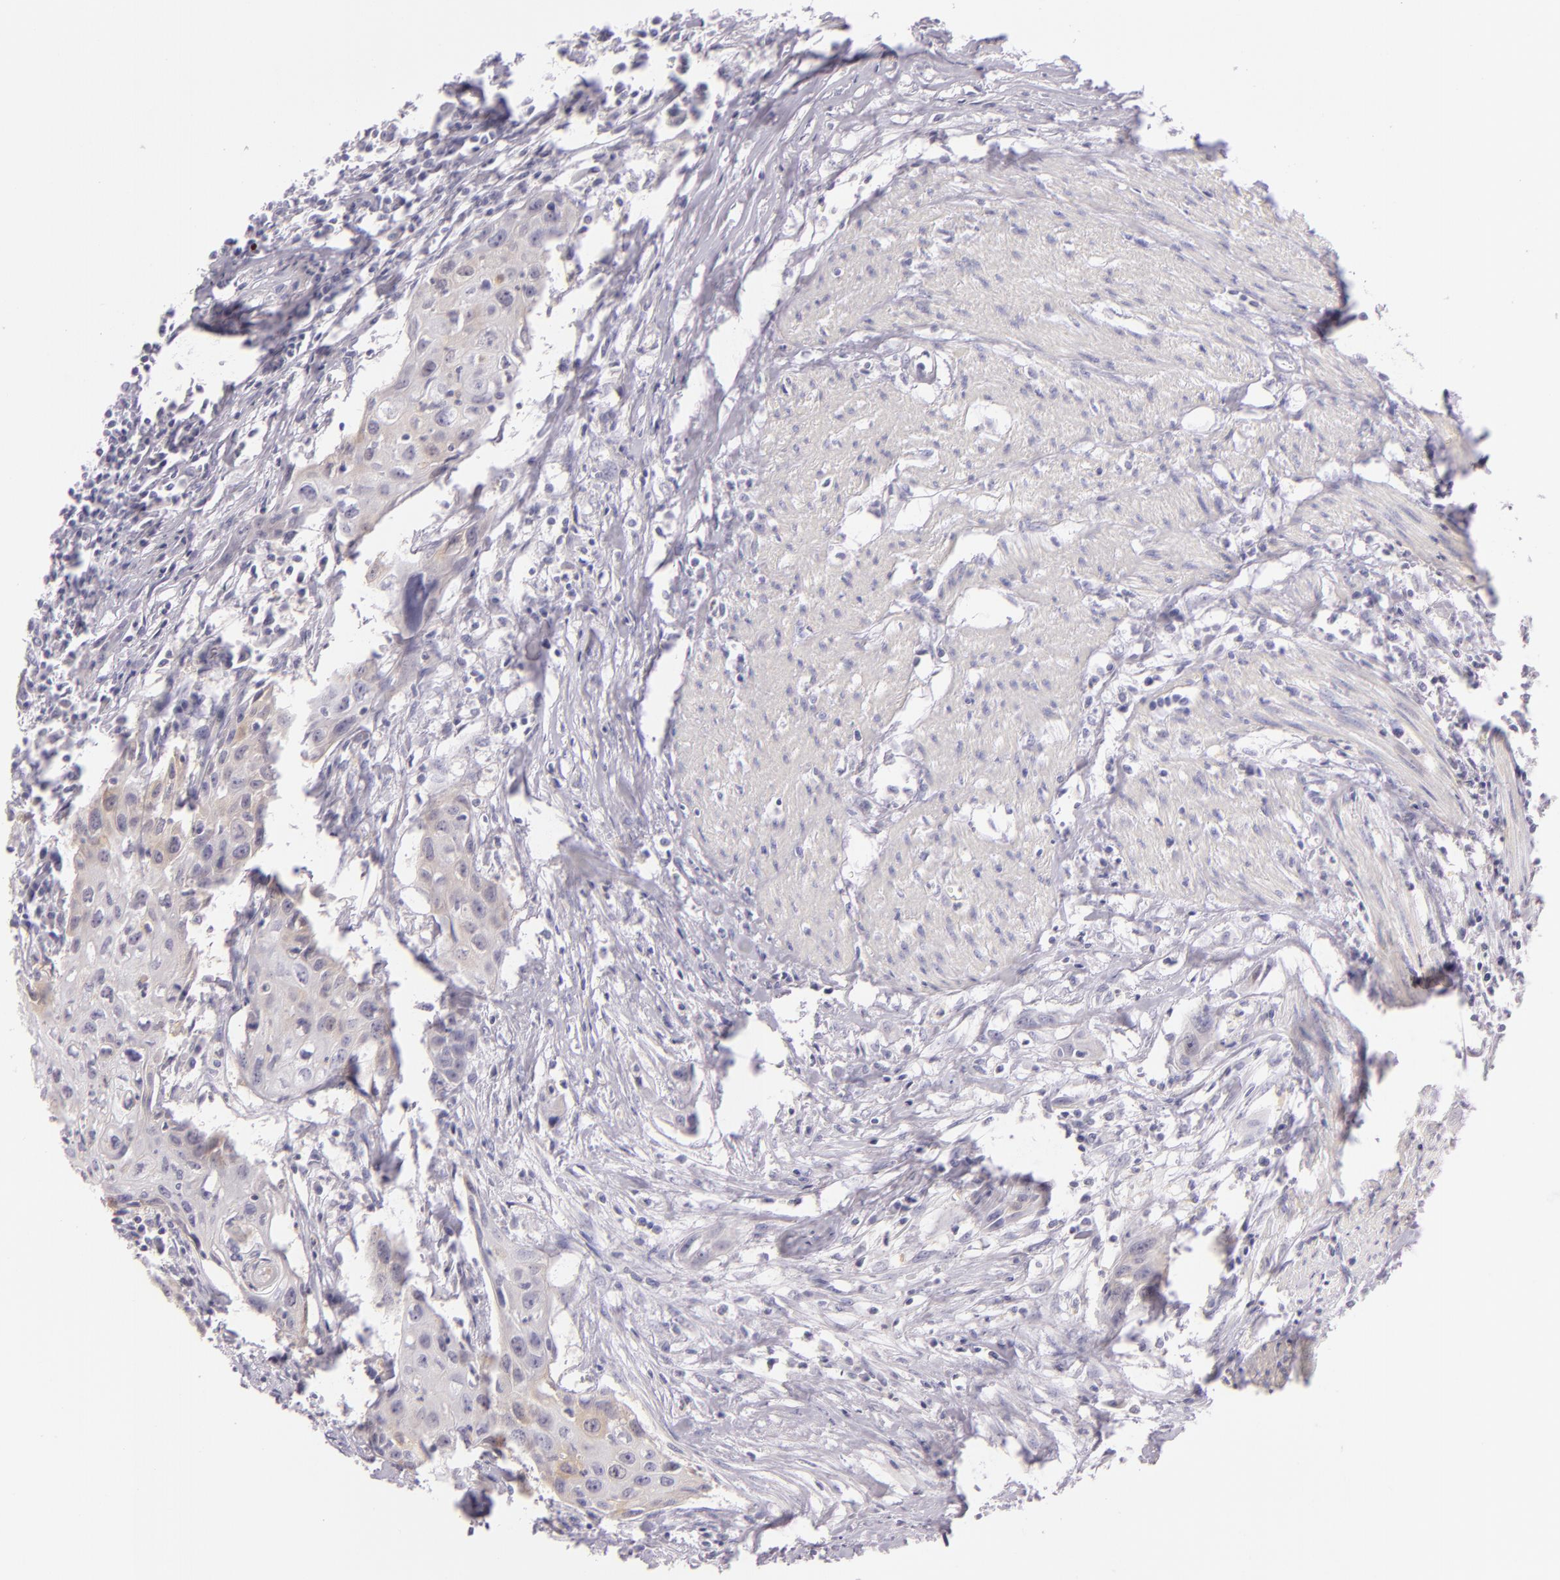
{"staining": {"intensity": "weak", "quantity": "<25%", "location": "cytoplasmic/membranous"}, "tissue": "urothelial cancer", "cell_type": "Tumor cells", "image_type": "cancer", "snomed": [{"axis": "morphology", "description": "Urothelial carcinoma, High grade"}, {"axis": "topography", "description": "Urinary bladder"}], "caption": "Urothelial cancer was stained to show a protein in brown. There is no significant staining in tumor cells.", "gene": "CBS", "patient": {"sex": "male", "age": 54}}